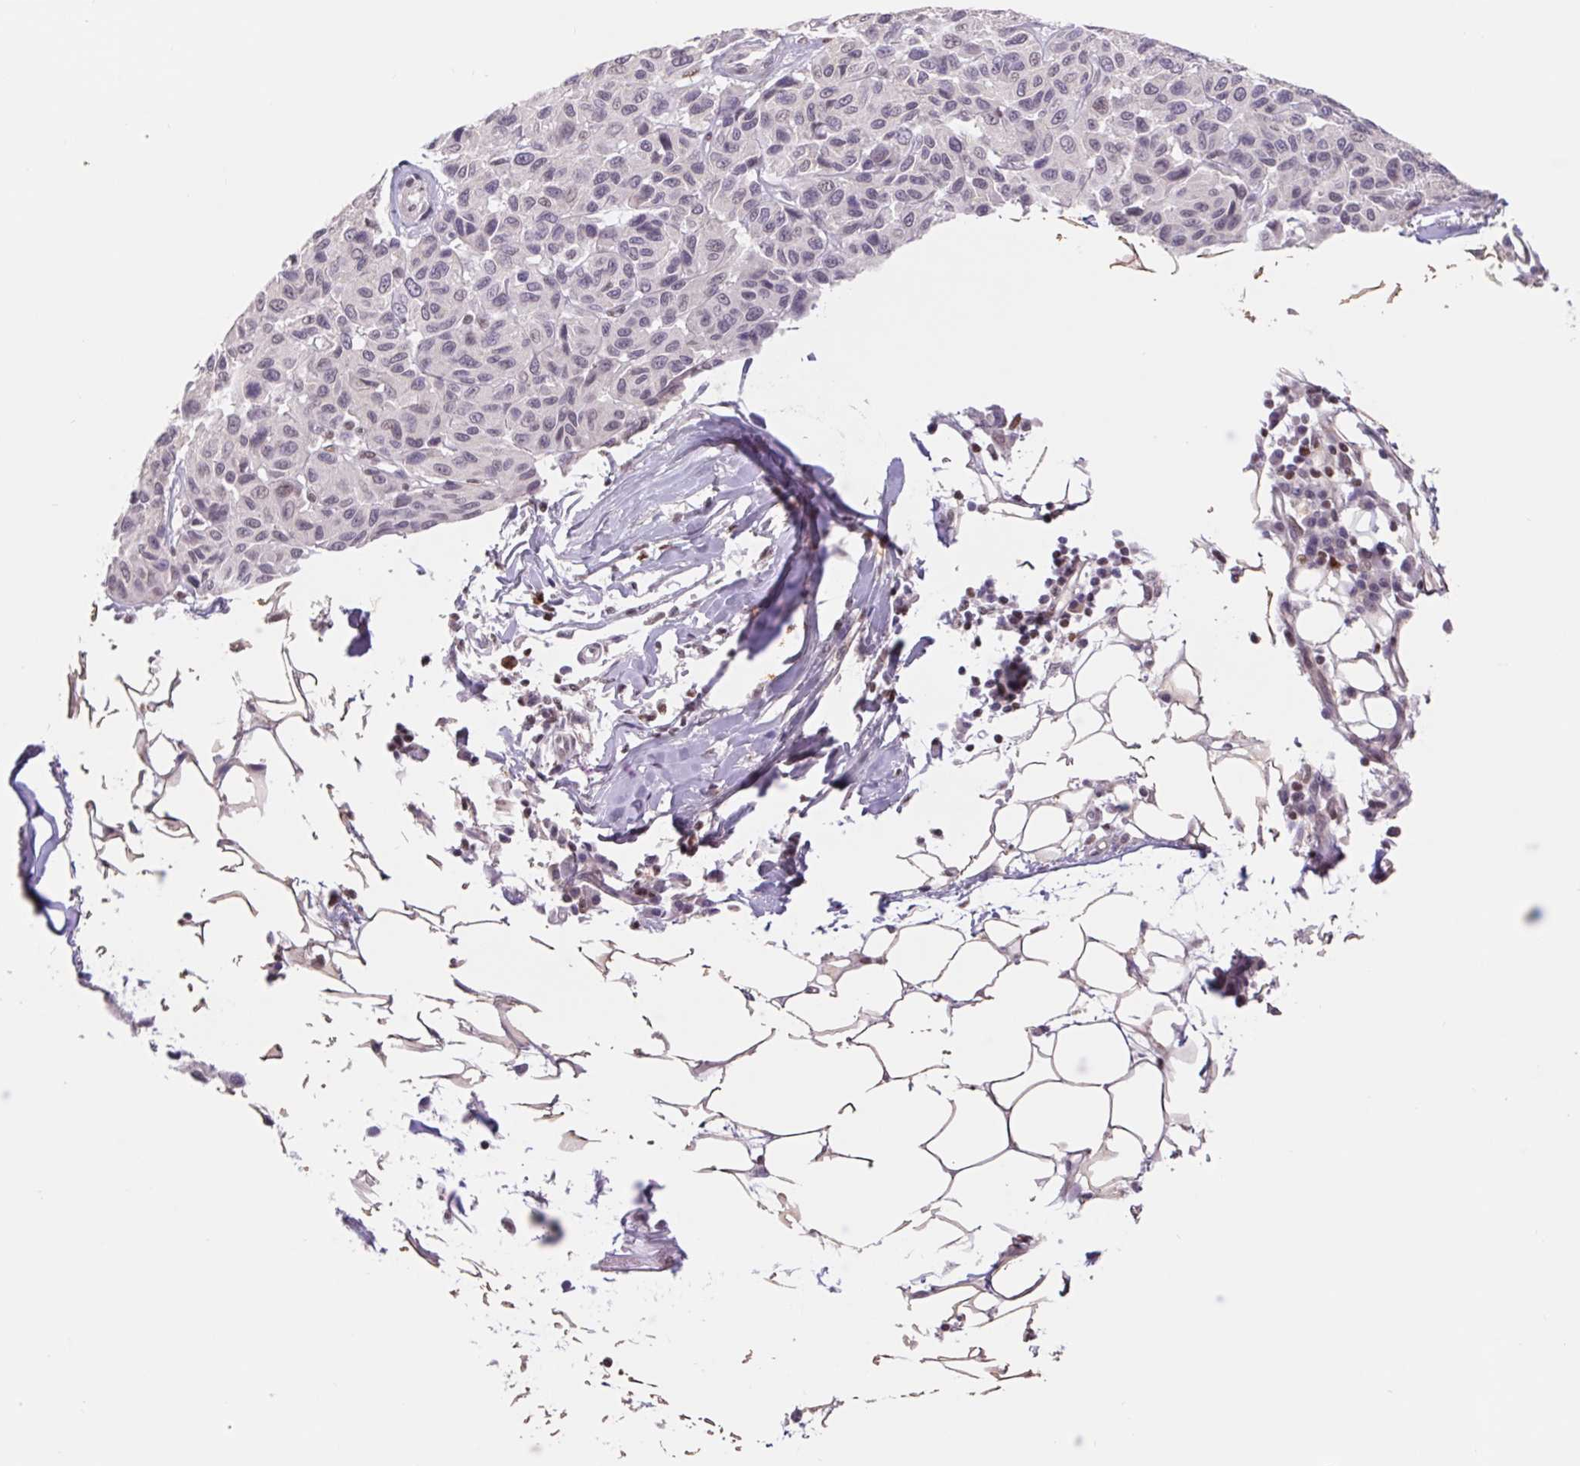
{"staining": {"intensity": "negative", "quantity": "none", "location": "none"}, "tissue": "melanoma", "cell_type": "Tumor cells", "image_type": "cancer", "snomed": [{"axis": "morphology", "description": "Malignant melanoma, NOS"}, {"axis": "topography", "description": "Skin"}], "caption": "The micrograph shows no staining of tumor cells in melanoma. Nuclei are stained in blue.", "gene": "TRERF1", "patient": {"sex": "female", "age": 66}}